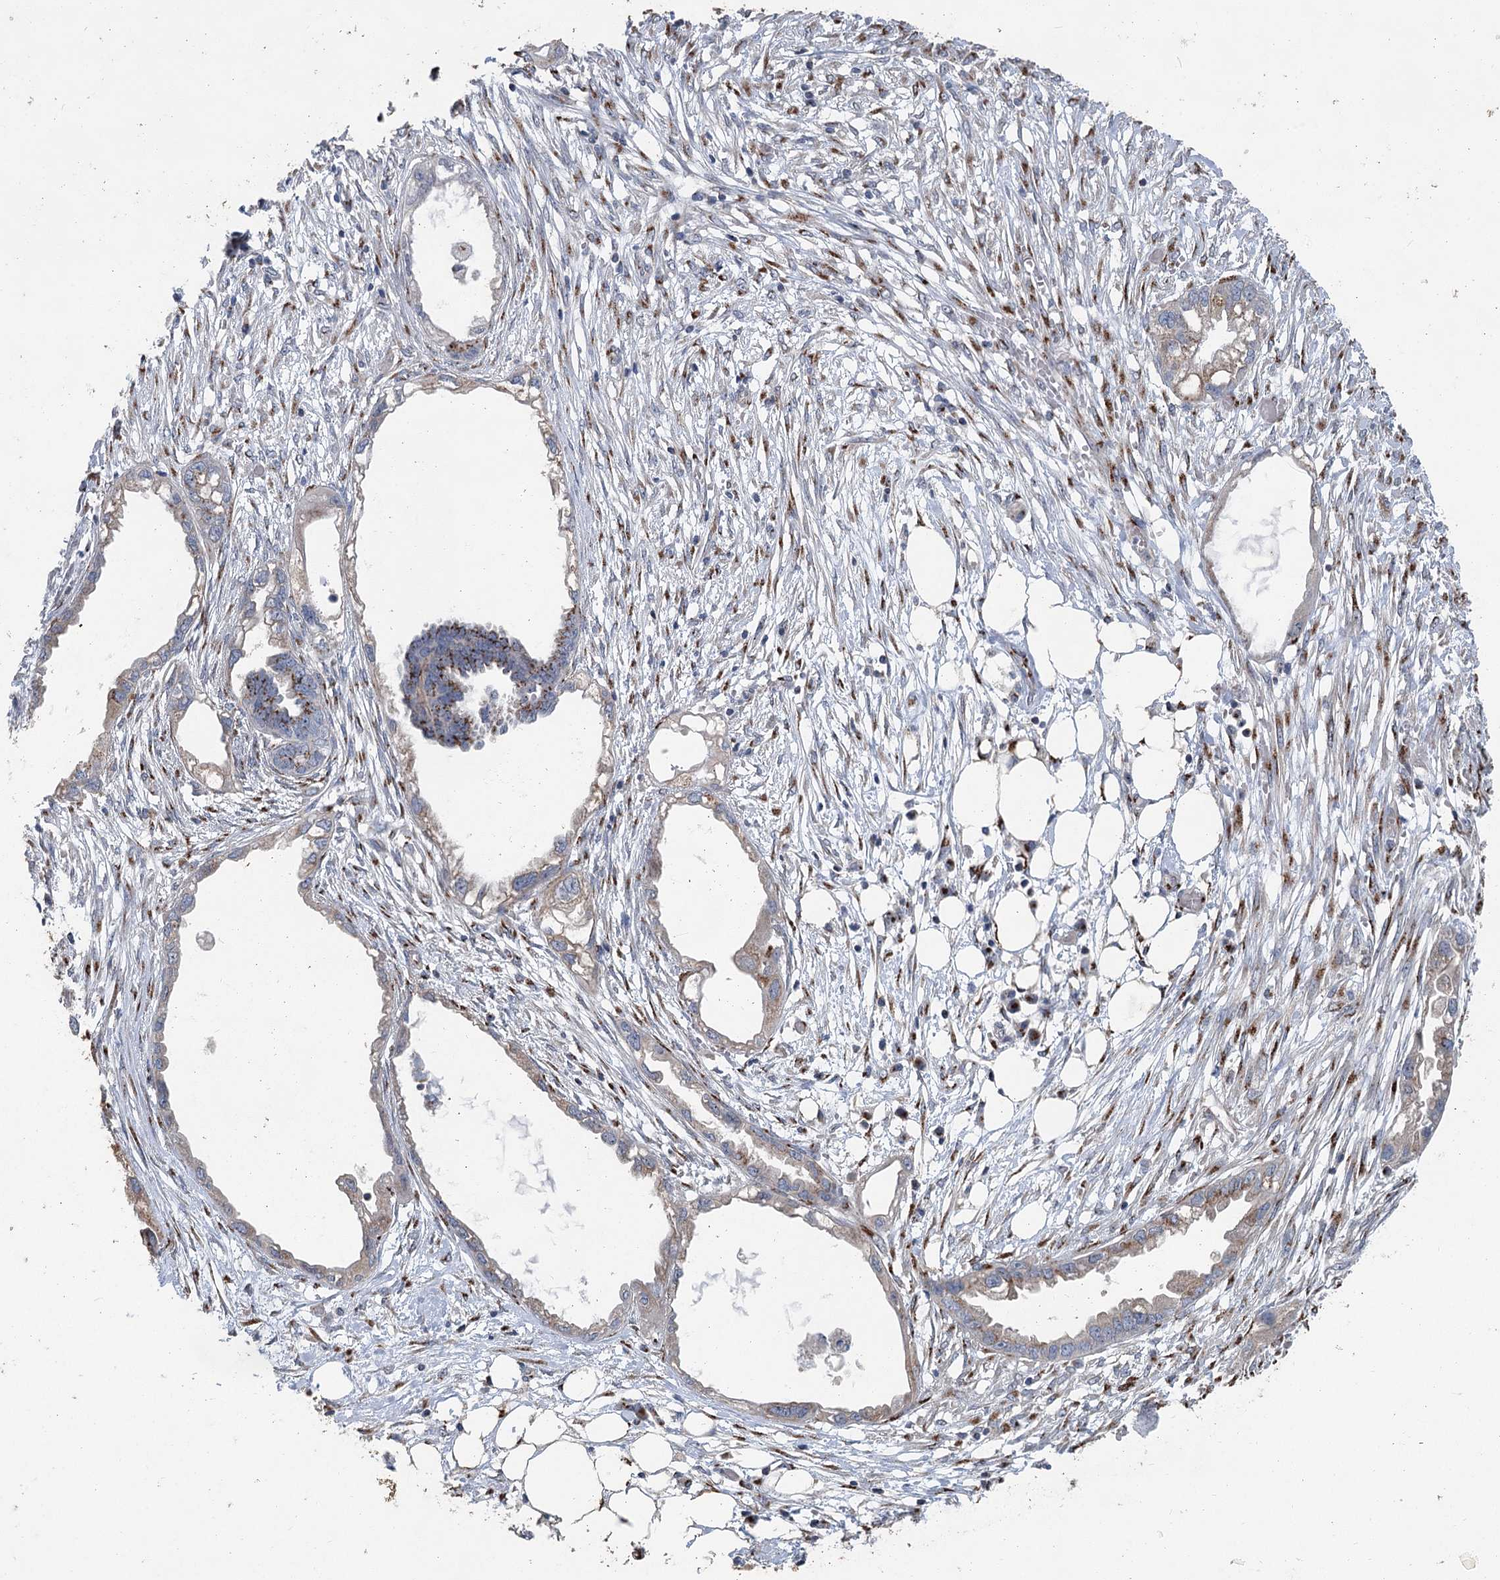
{"staining": {"intensity": "weak", "quantity": "25%-75%", "location": "cytoplasmic/membranous"}, "tissue": "endometrial cancer", "cell_type": "Tumor cells", "image_type": "cancer", "snomed": [{"axis": "morphology", "description": "Adenocarcinoma, NOS"}, {"axis": "morphology", "description": "Adenocarcinoma, metastatic, NOS"}, {"axis": "topography", "description": "Adipose tissue"}, {"axis": "topography", "description": "Endometrium"}], "caption": "Immunohistochemical staining of human metastatic adenocarcinoma (endometrial) shows low levels of weak cytoplasmic/membranous staining in approximately 25%-75% of tumor cells.", "gene": "ITIH5", "patient": {"sex": "female", "age": 67}}